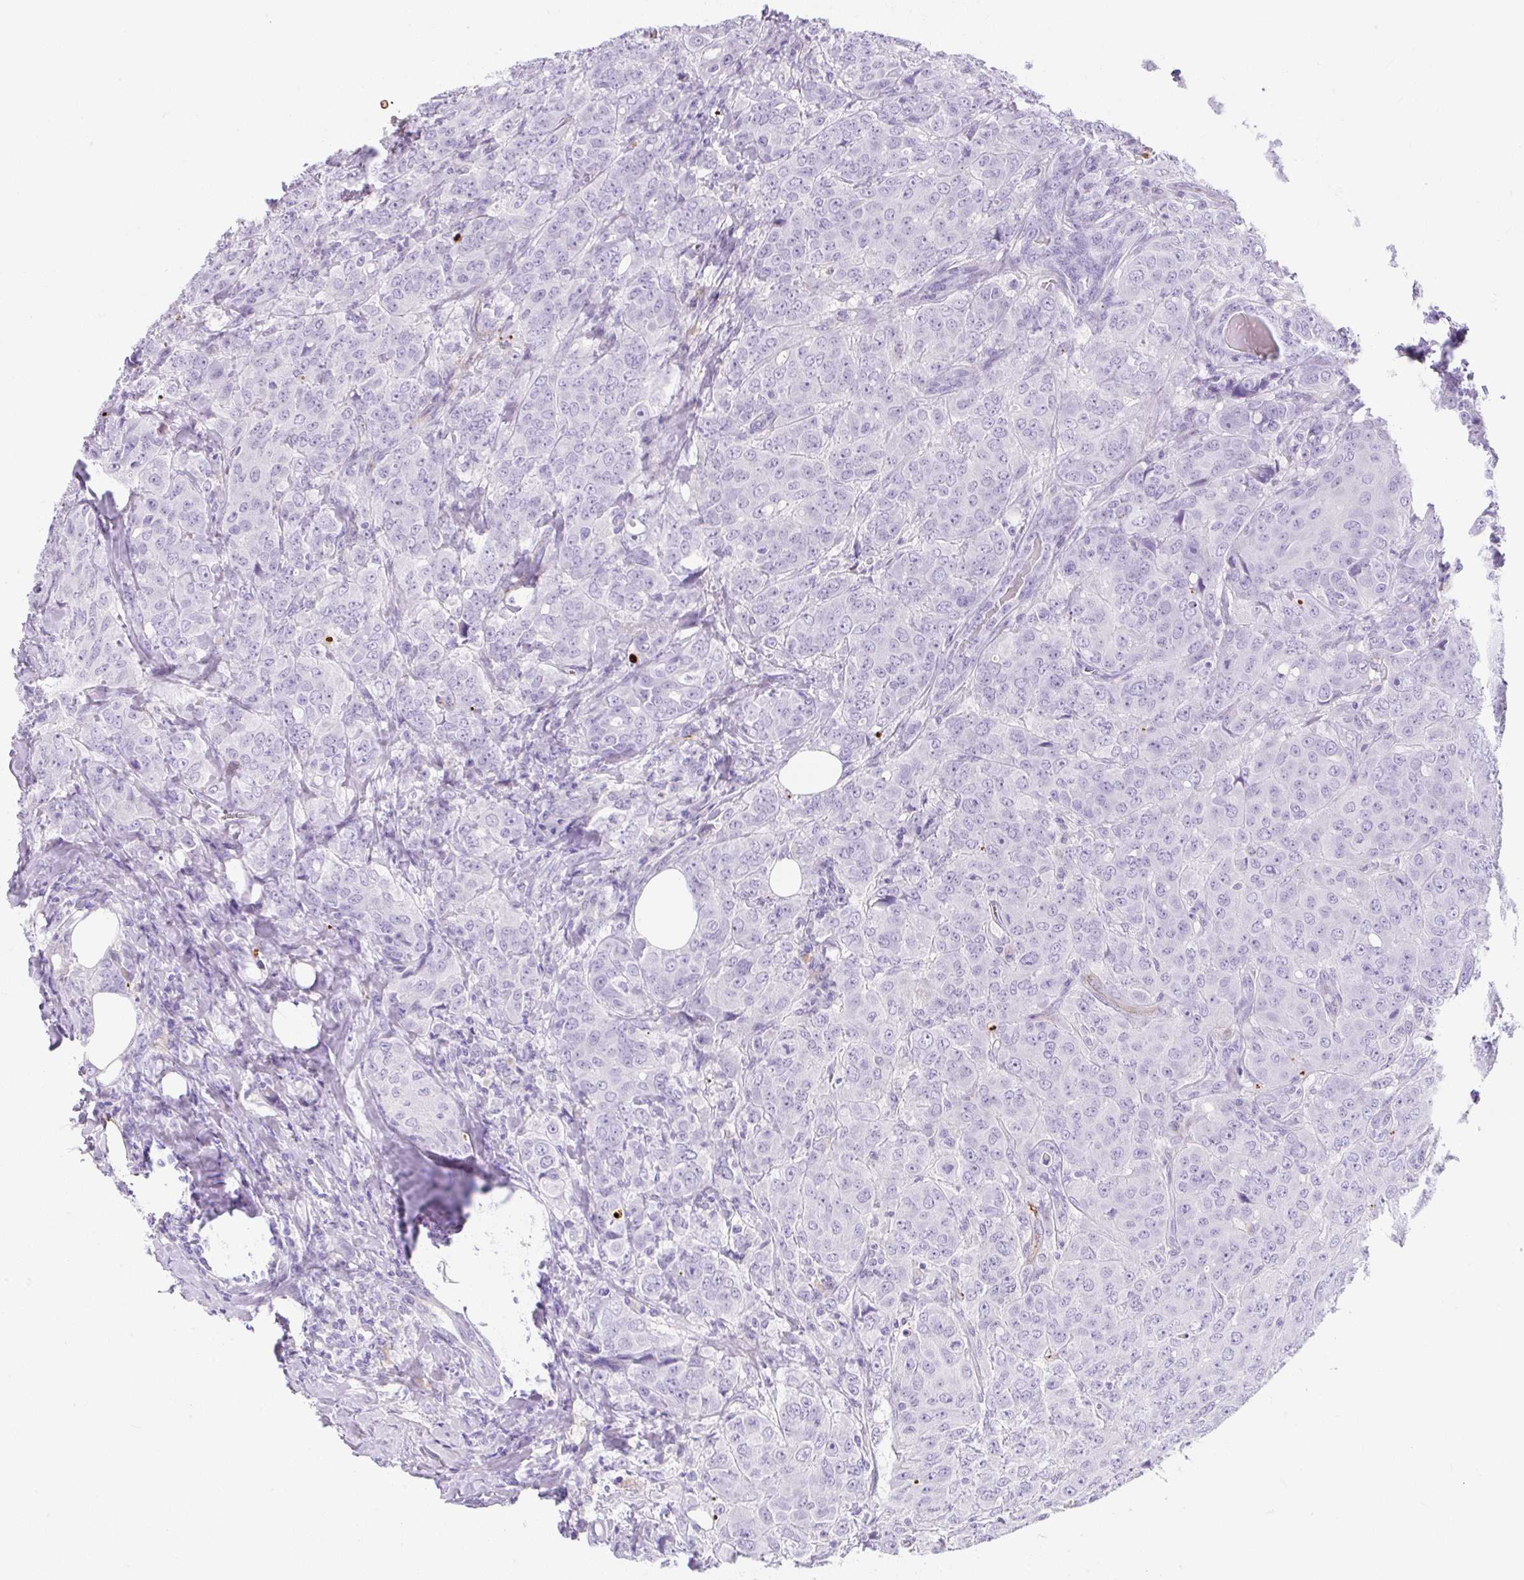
{"staining": {"intensity": "negative", "quantity": "none", "location": "none"}, "tissue": "breast cancer", "cell_type": "Tumor cells", "image_type": "cancer", "snomed": [{"axis": "morphology", "description": "Duct carcinoma"}, {"axis": "topography", "description": "Breast"}], "caption": "Breast intraductal carcinoma was stained to show a protein in brown. There is no significant positivity in tumor cells.", "gene": "APOC4-APOC2", "patient": {"sex": "female", "age": 43}}